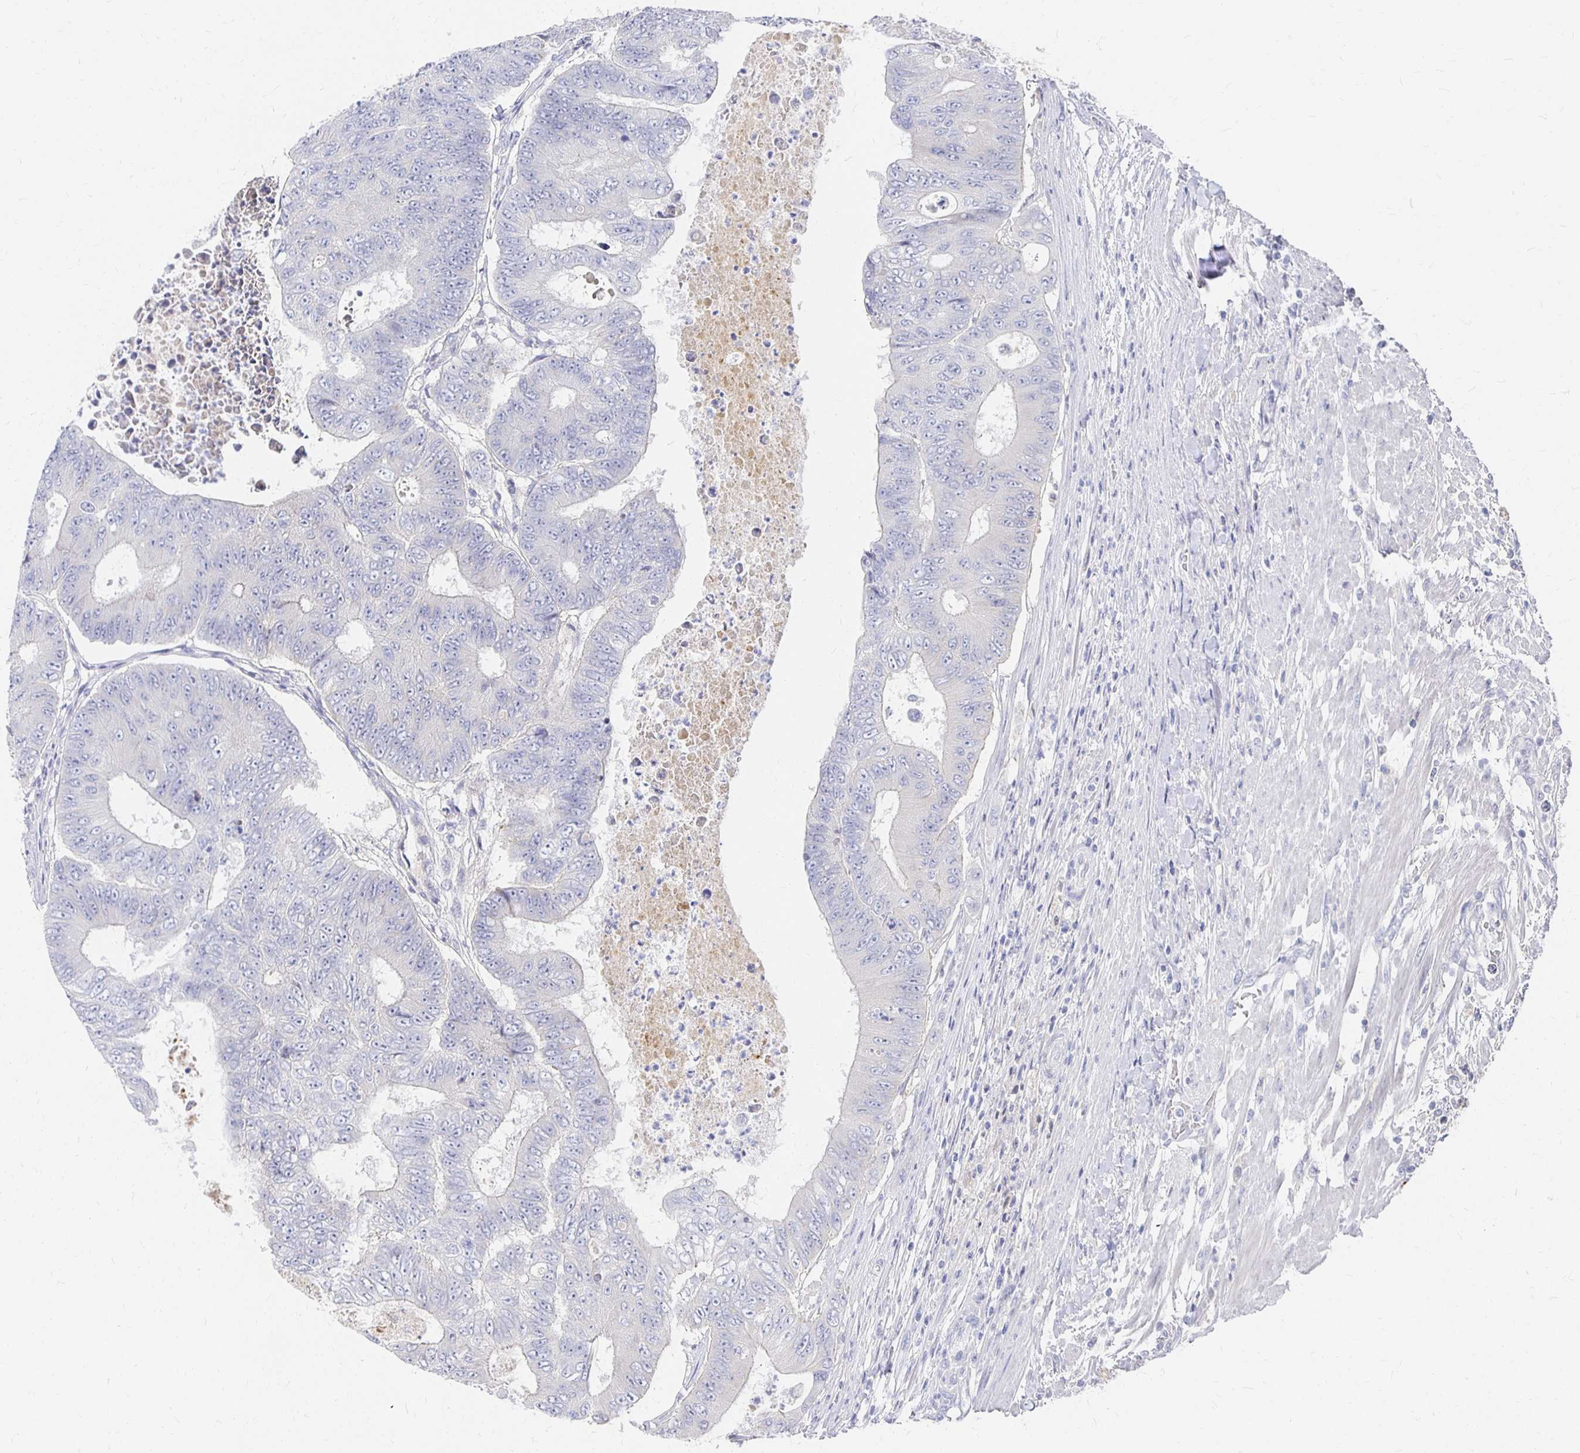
{"staining": {"intensity": "negative", "quantity": "none", "location": "none"}, "tissue": "colorectal cancer", "cell_type": "Tumor cells", "image_type": "cancer", "snomed": [{"axis": "morphology", "description": "Adenocarcinoma, NOS"}, {"axis": "topography", "description": "Colon"}], "caption": "An IHC image of adenocarcinoma (colorectal) is shown. There is no staining in tumor cells of adenocarcinoma (colorectal). (Brightfield microscopy of DAB (3,3'-diaminobenzidine) IHC at high magnification).", "gene": "FKRP", "patient": {"sex": "female", "age": 48}}